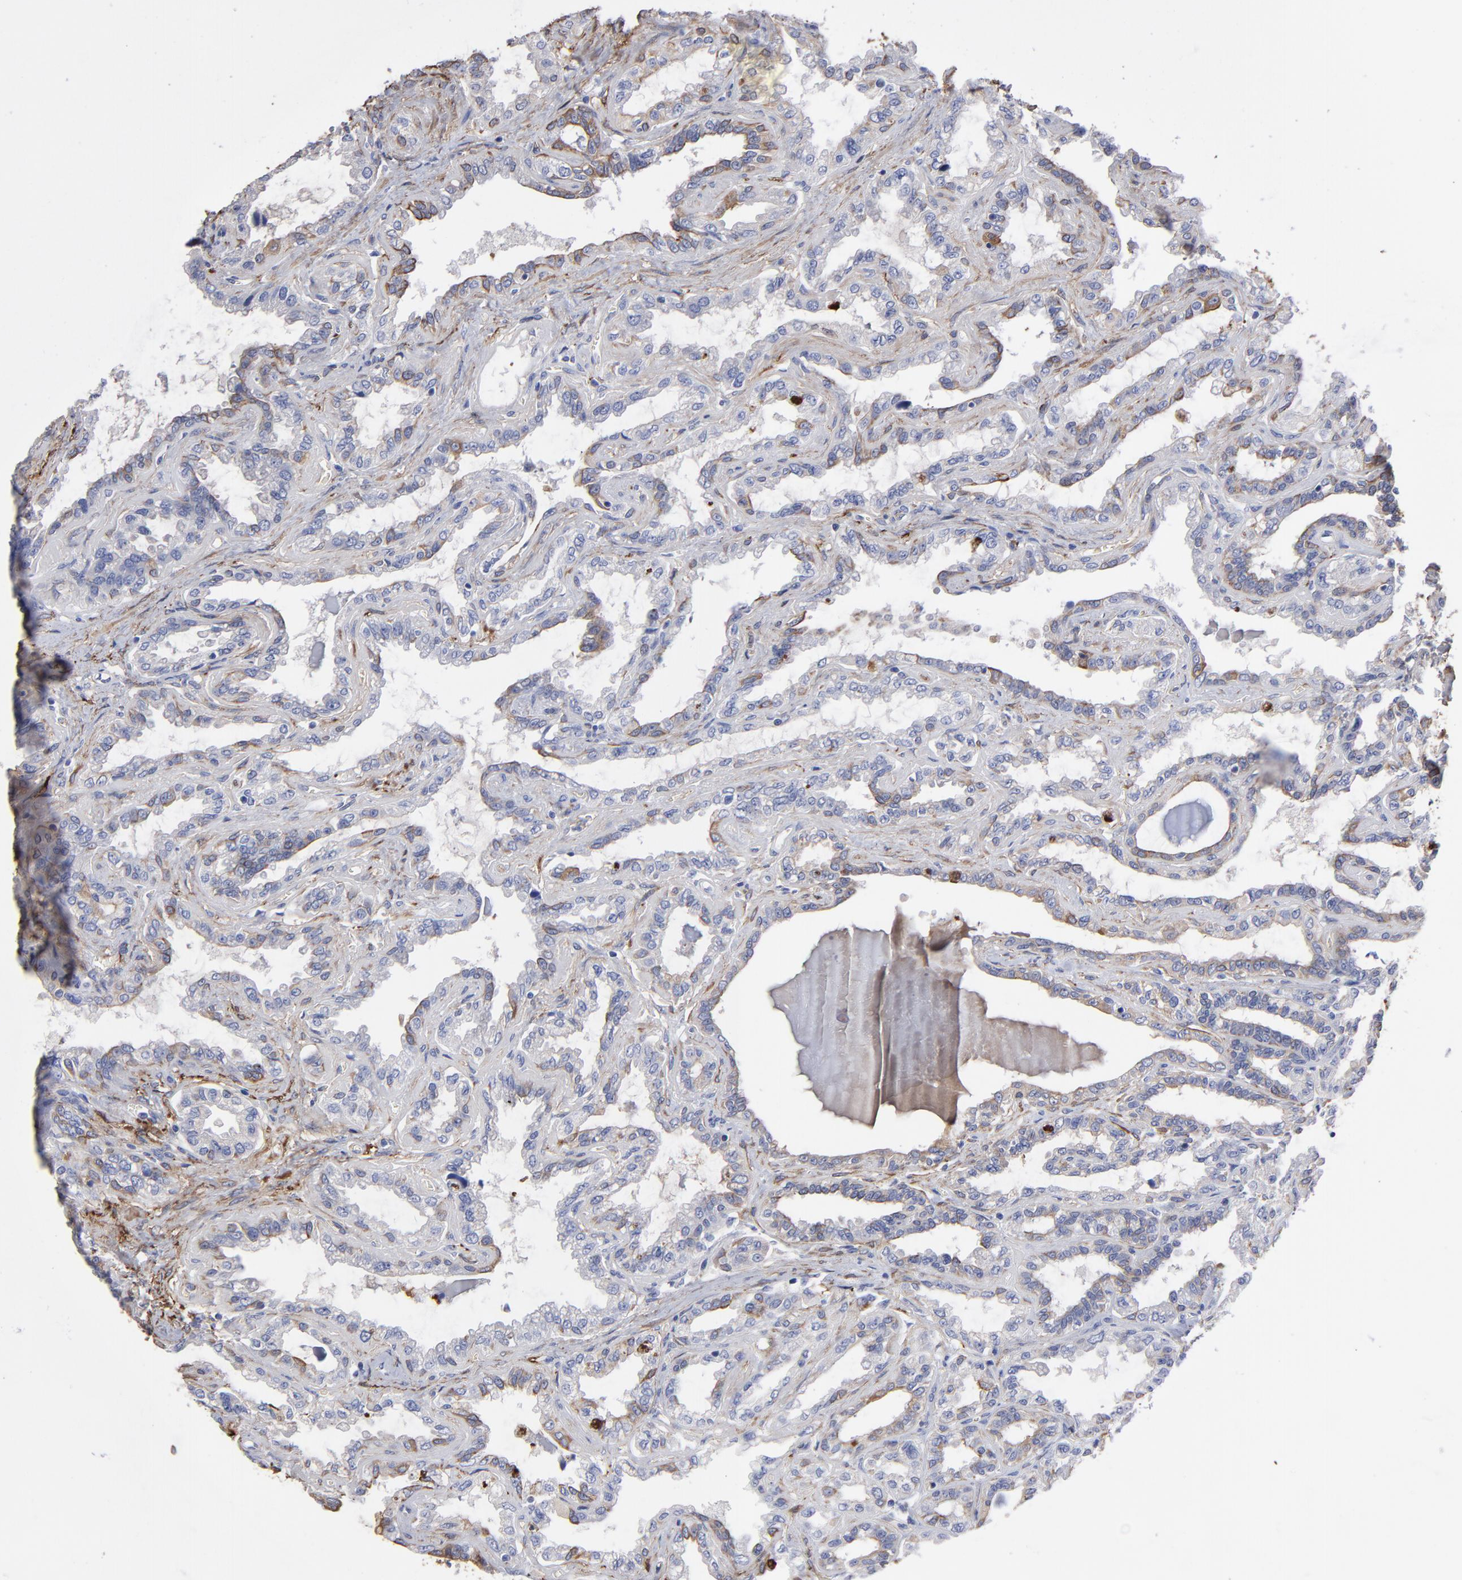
{"staining": {"intensity": "moderate", "quantity": "<25%", "location": "cytoplasmic/membranous"}, "tissue": "seminal vesicle", "cell_type": "Glandular cells", "image_type": "normal", "snomed": [{"axis": "morphology", "description": "Normal tissue, NOS"}, {"axis": "morphology", "description": "Inflammation, NOS"}, {"axis": "topography", "description": "Urinary bladder"}, {"axis": "topography", "description": "Prostate"}, {"axis": "topography", "description": "Seminal veicle"}], "caption": "Immunohistochemical staining of normal human seminal vesicle displays <25% levels of moderate cytoplasmic/membranous protein staining in about <25% of glandular cells.", "gene": "CILP", "patient": {"sex": "male", "age": 82}}